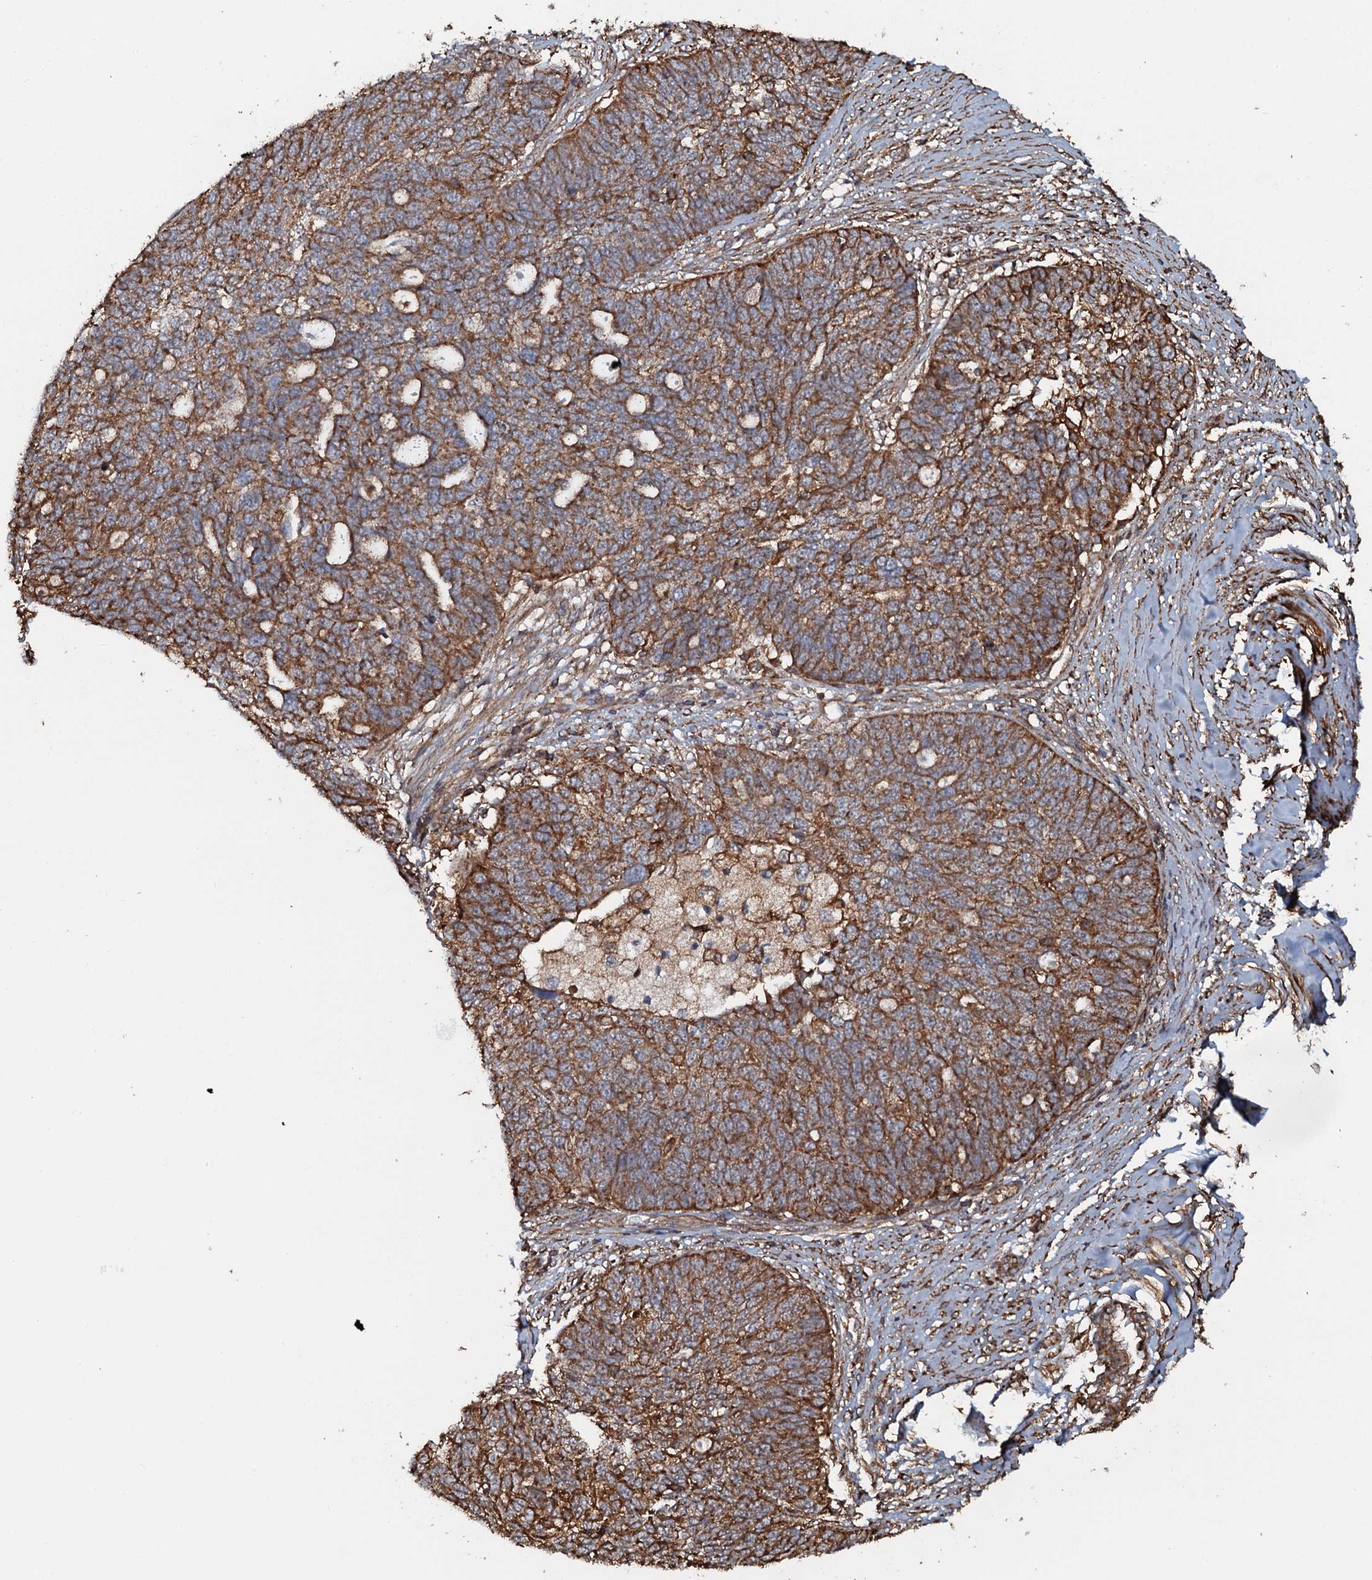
{"staining": {"intensity": "moderate", "quantity": ">75%", "location": "cytoplasmic/membranous"}, "tissue": "ovarian cancer", "cell_type": "Tumor cells", "image_type": "cancer", "snomed": [{"axis": "morphology", "description": "Cystadenocarcinoma, serous, NOS"}, {"axis": "topography", "description": "Ovary"}], "caption": "Protein expression analysis of serous cystadenocarcinoma (ovarian) demonstrates moderate cytoplasmic/membranous staining in approximately >75% of tumor cells.", "gene": "VWA8", "patient": {"sex": "female", "age": 59}}